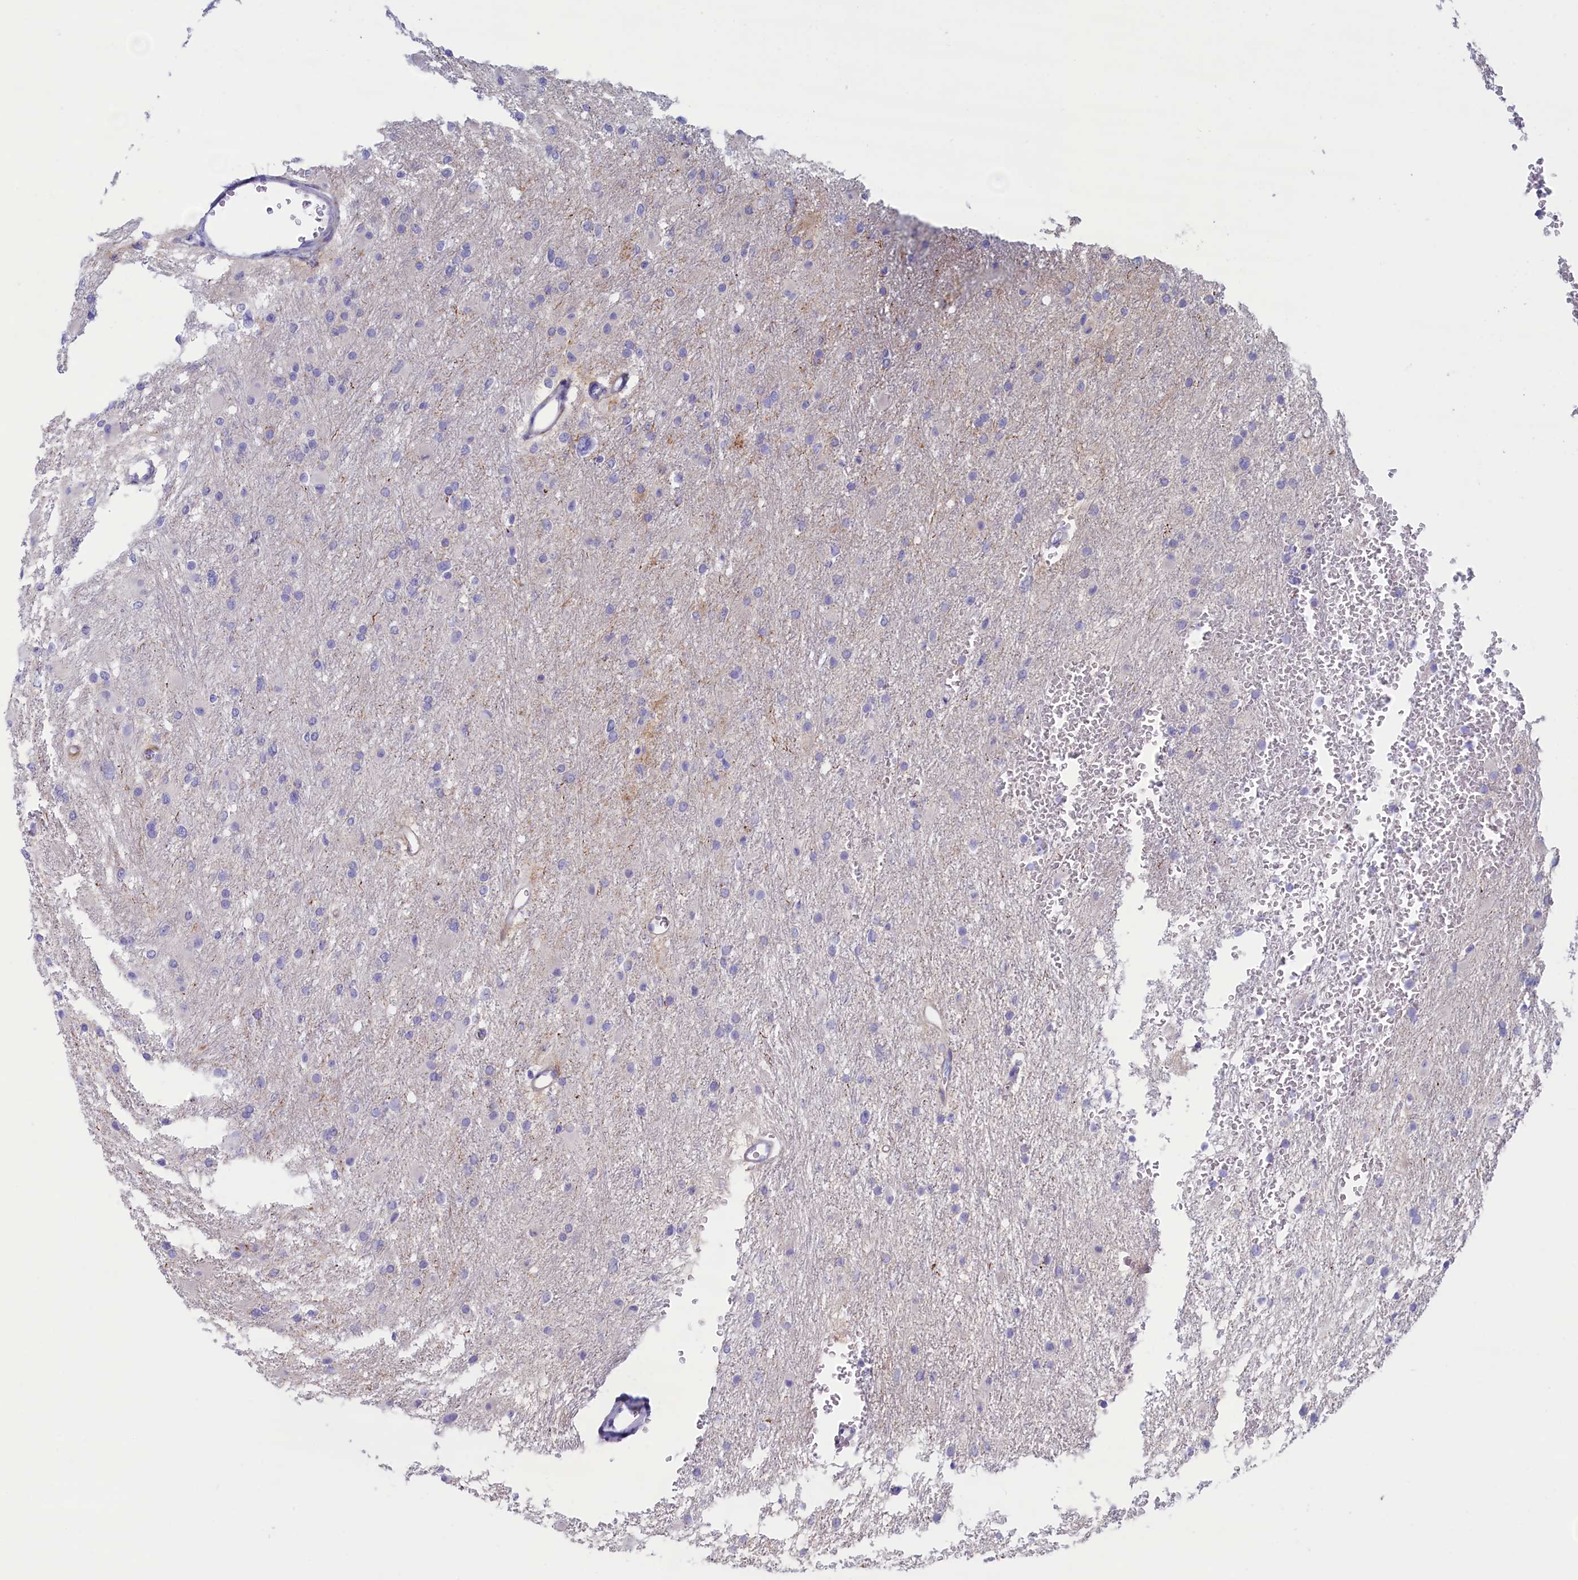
{"staining": {"intensity": "negative", "quantity": "none", "location": "none"}, "tissue": "glioma", "cell_type": "Tumor cells", "image_type": "cancer", "snomed": [{"axis": "morphology", "description": "Glioma, malignant, High grade"}, {"axis": "topography", "description": "Cerebral cortex"}], "caption": "This is a micrograph of immunohistochemistry (IHC) staining of malignant glioma (high-grade), which shows no staining in tumor cells.", "gene": "MPV17L2", "patient": {"sex": "female", "age": 36}}